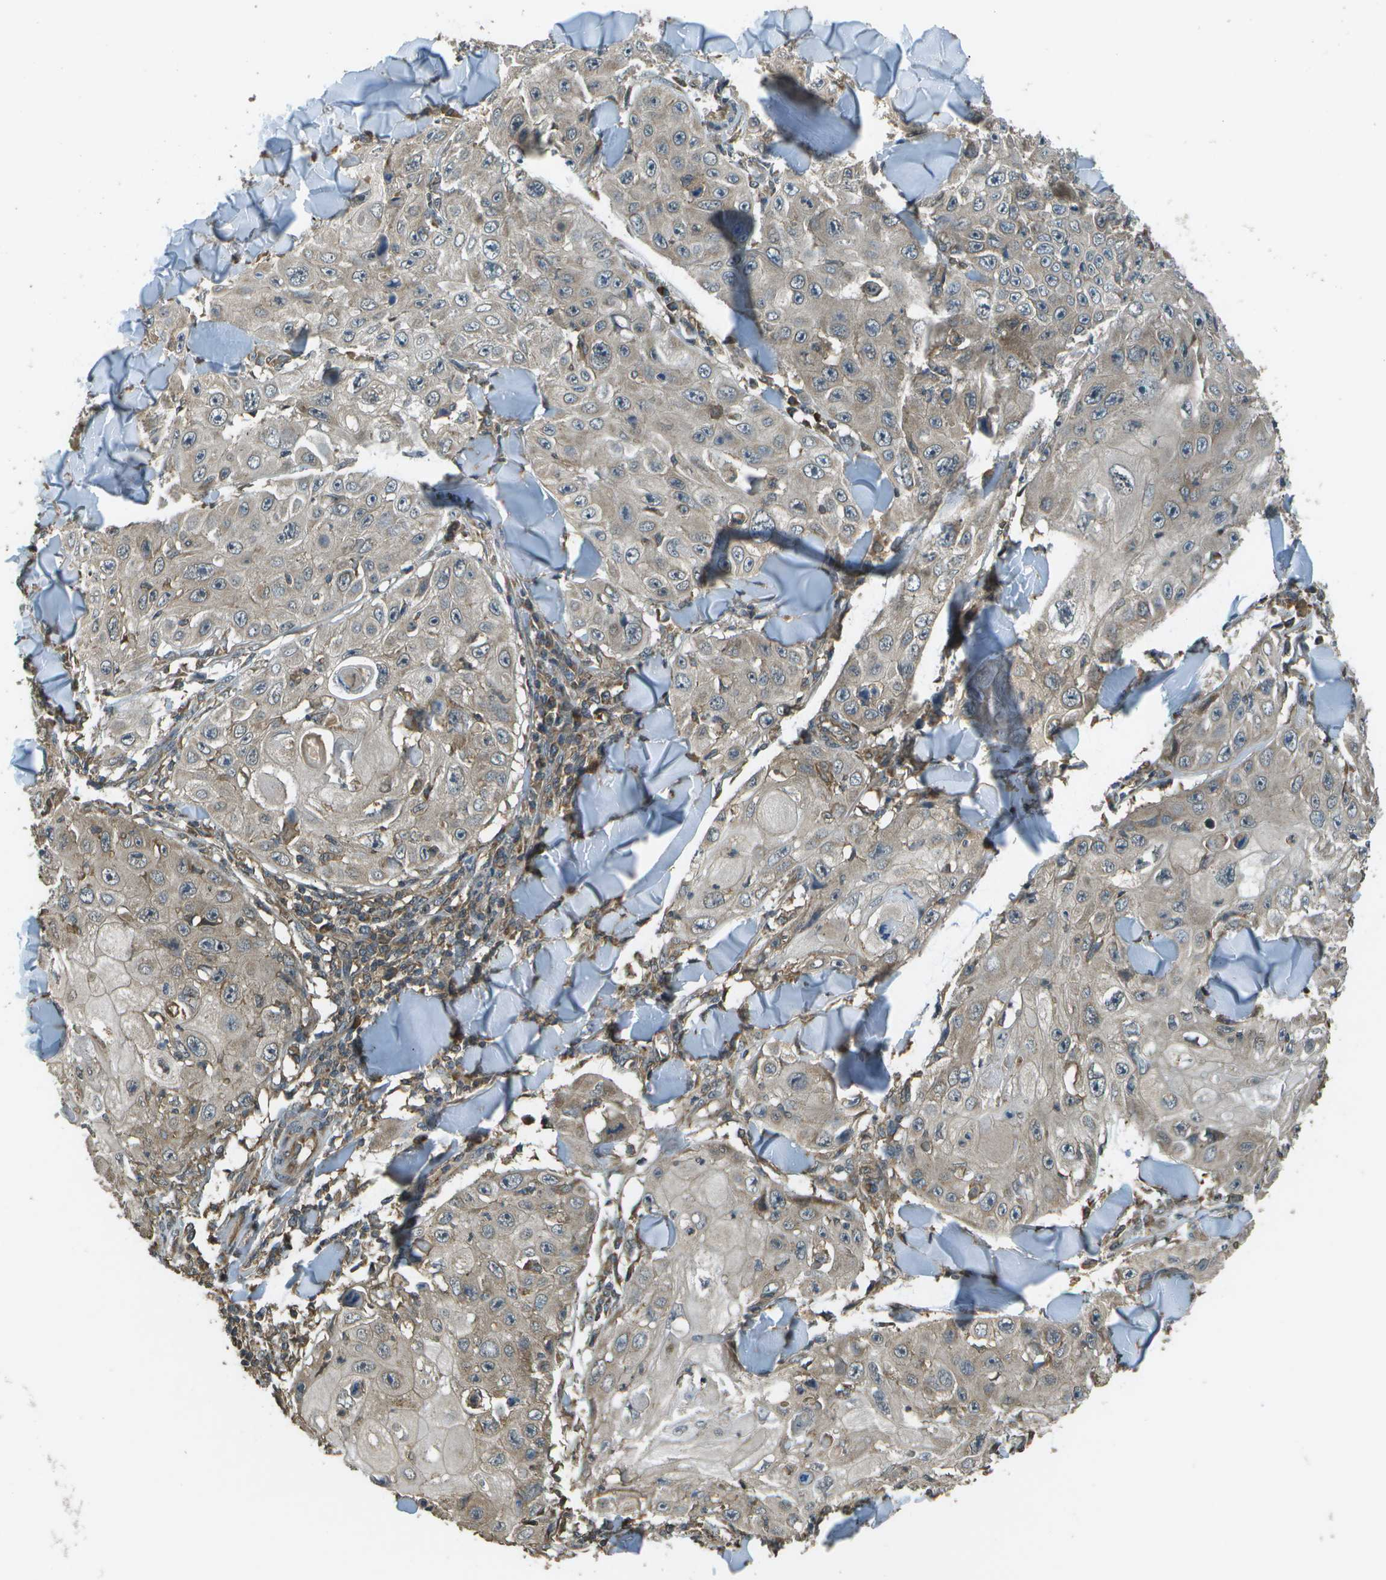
{"staining": {"intensity": "weak", "quantity": "<25%", "location": "cytoplasmic/membranous"}, "tissue": "skin cancer", "cell_type": "Tumor cells", "image_type": "cancer", "snomed": [{"axis": "morphology", "description": "Squamous cell carcinoma, NOS"}, {"axis": "topography", "description": "Skin"}], "caption": "Immunohistochemistry photomicrograph of human skin squamous cell carcinoma stained for a protein (brown), which demonstrates no expression in tumor cells.", "gene": "PLPBP", "patient": {"sex": "male", "age": 86}}